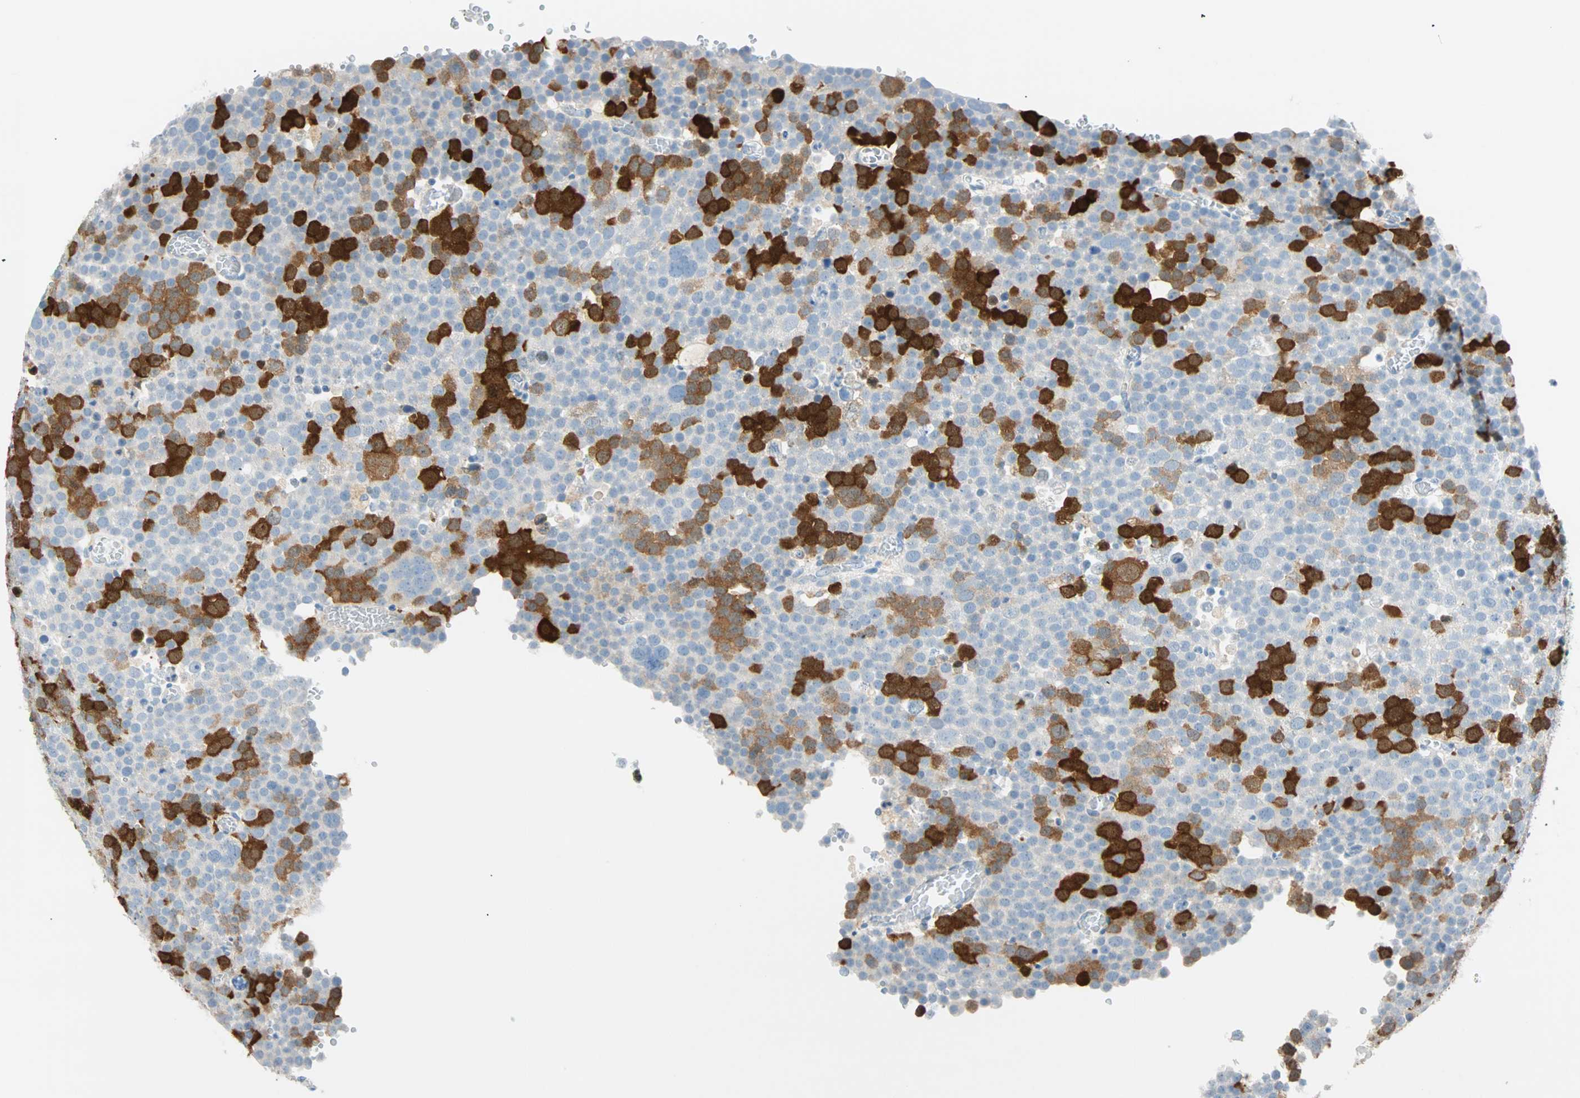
{"staining": {"intensity": "strong", "quantity": "<25%", "location": "cytoplasmic/membranous,nuclear"}, "tissue": "testis cancer", "cell_type": "Tumor cells", "image_type": "cancer", "snomed": [{"axis": "morphology", "description": "Seminoma, NOS"}, {"axis": "topography", "description": "Testis"}], "caption": "Tumor cells show medium levels of strong cytoplasmic/membranous and nuclear staining in about <25% of cells in human seminoma (testis).", "gene": "PTTG1", "patient": {"sex": "male", "age": 71}}